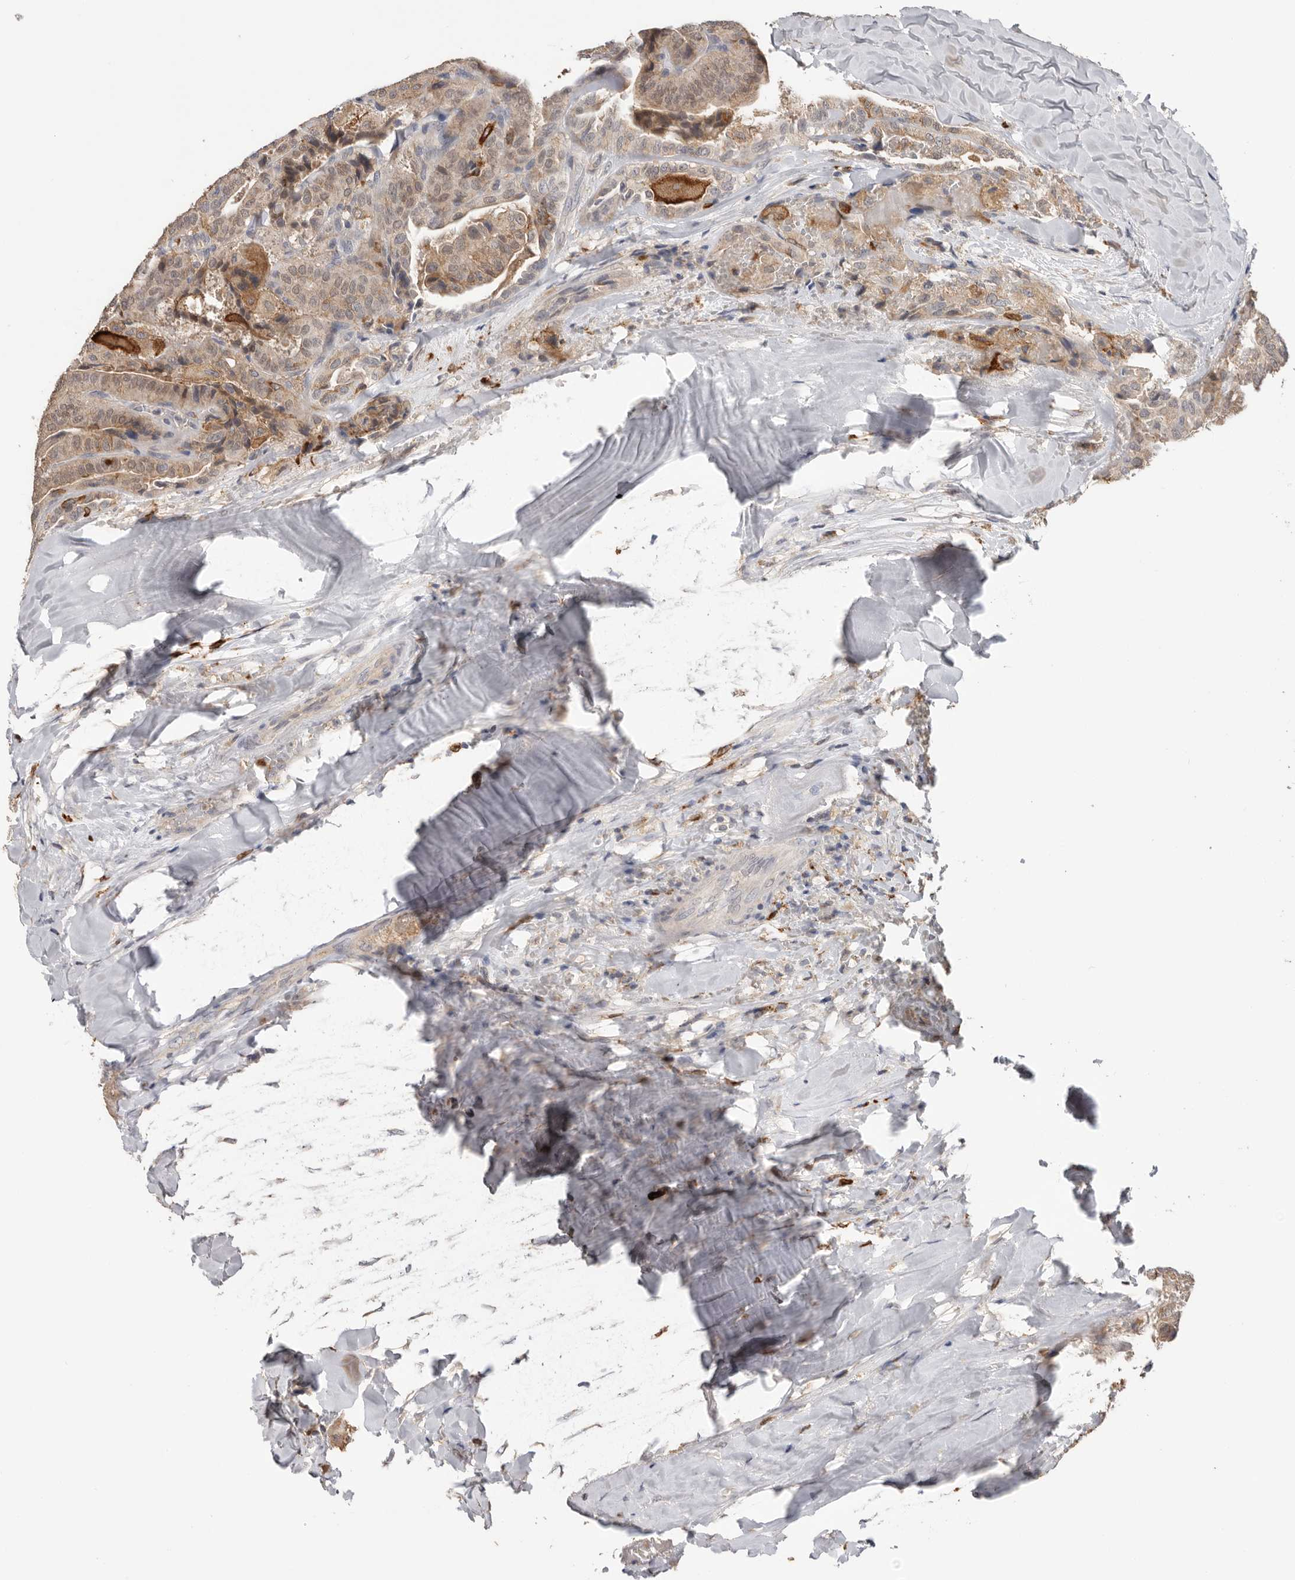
{"staining": {"intensity": "moderate", "quantity": ">75%", "location": "cytoplasmic/membranous"}, "tissue": "thyroid cancer", "cell_type": "Tumor cells", "image_type": "cancer", "snomed": [{"axis": "morphology", "description": "Papillary adenocarcinoma, NOS"}, {"axis": "topography", "description": "Thyroid gland"}], "caption": "Immunohistochemistry (IHC) of thyroid cancer reveals medium levels of moderate cytoplasmic/membranous expression in about >75% of tumor cells.", "gene": "TFRC", "patient": {"sex": "male", "age": 77}}